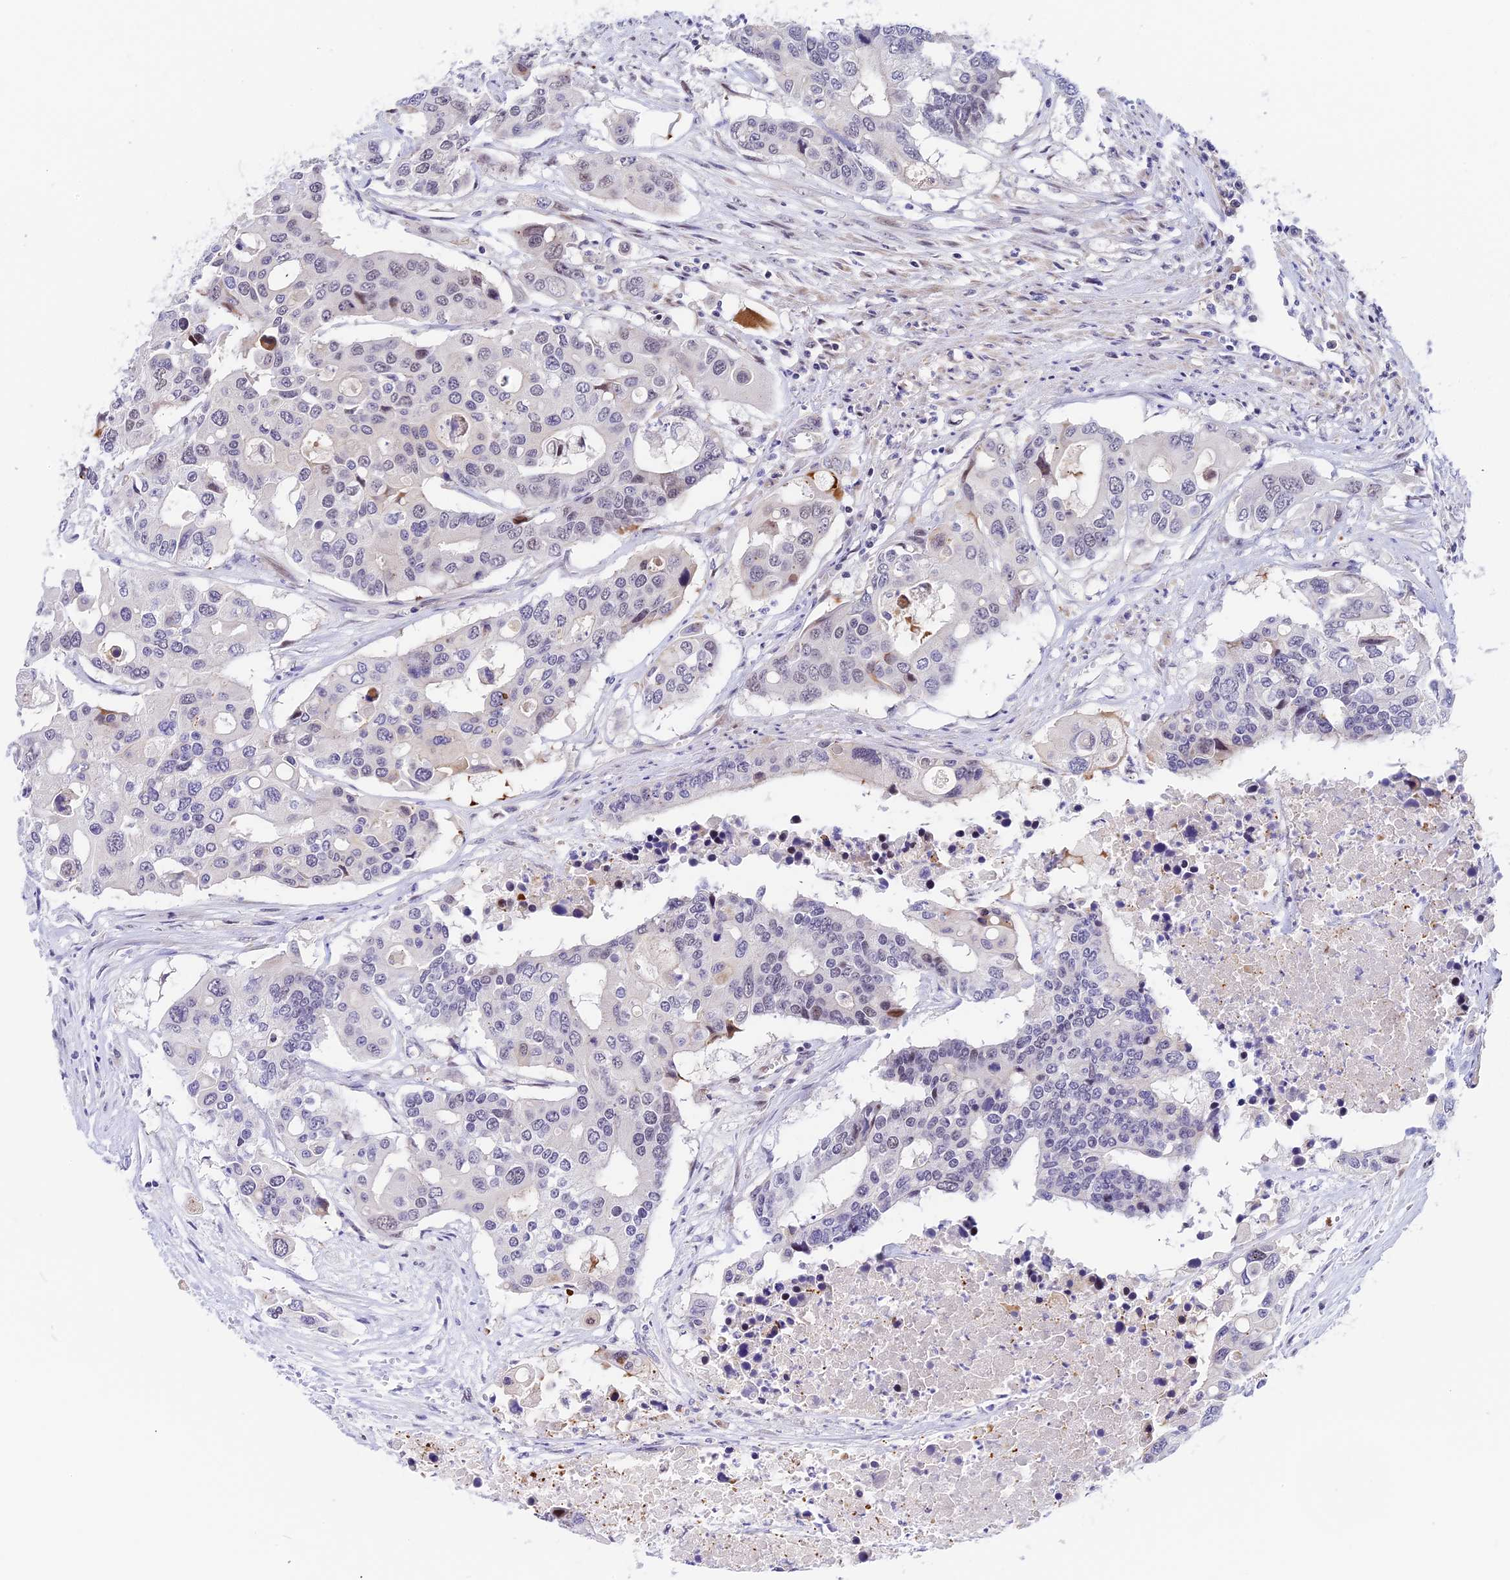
{"staining": {"intensity": "negative", "quantity": "none", "location": "none"}, "tissue": "colorectal cancer", "cell_type": "Tumor cells", "image_type": "cancer", "snomed": [{"axis": "morphology", "description": "Adenocarcinoma, NOS"}, {"axis": "topography", "description": "Colon"}], "caption": "This is an IHC histopathology image of human colorectal adenocarcinoma. There is no positivity in tumor cells.", "gene": "MIDN", "patient": {"sex": "male", "age": 77}}